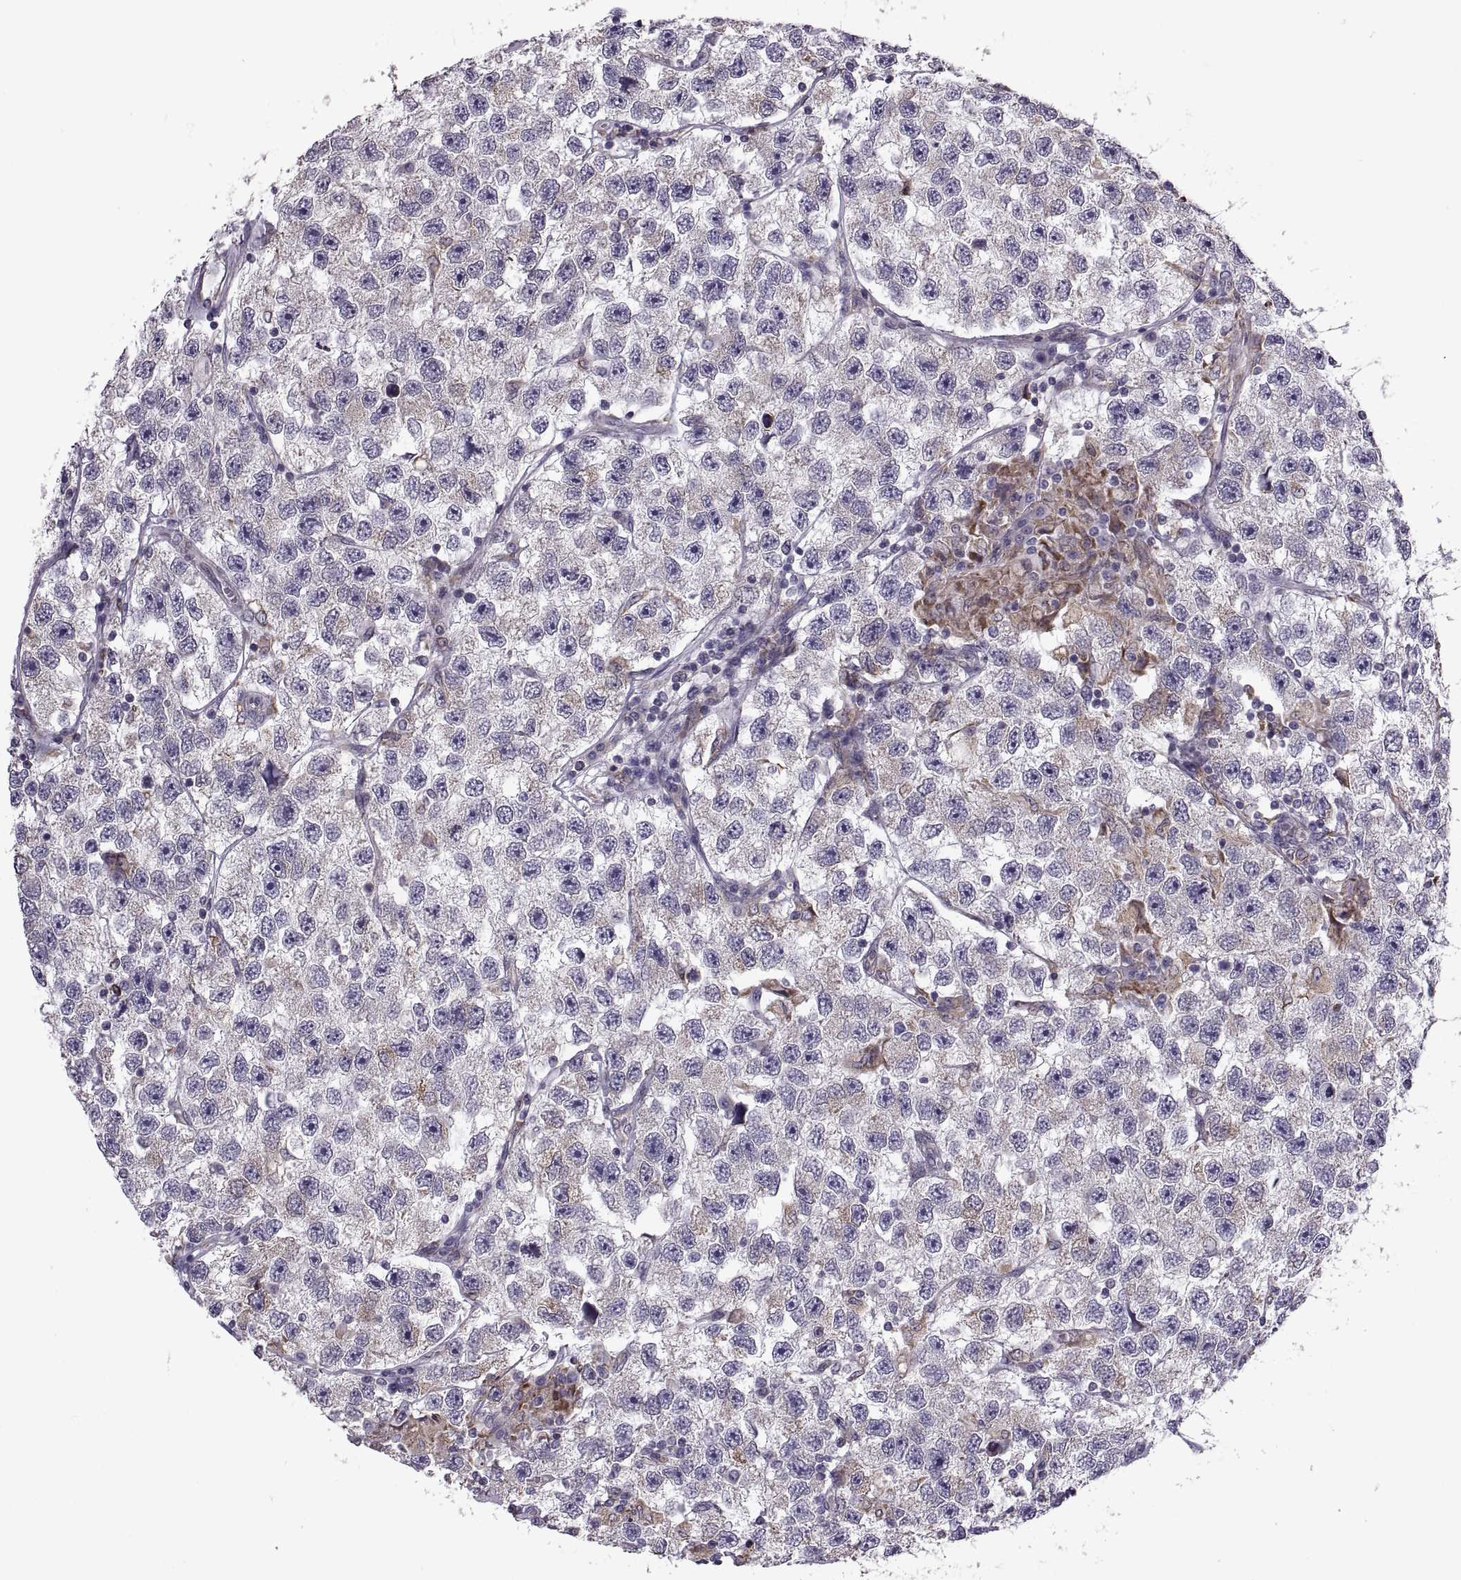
{"staining": {"intensity": "strong", "quantity": "<25%", "location": "cytoplasmic/membranous"}, "tissue": "testis cancer", "cell_type": "Tumor cells", "image_type": "cancer", "snomed": [{"axis": "morphology", "description": "Seminoma, NOS"}, {"axis": "topography", "description": "Testis"}], "caption": "Immunohistochemistry staining of testis cancer (seminoma), which exhibits medium levels of strong cytoplasmic/membranous expression in about <25% of tumor cells indicating strong cytoplasmic/membranous protein staining. The staining was performed using DAB (3,3'-diaminobenzidine) (brown) for protein detection and nuclei were counterstained in hematoxylin (blue).", "gene": "LETM2", "patient": {"sex": "male", "age": 26}}